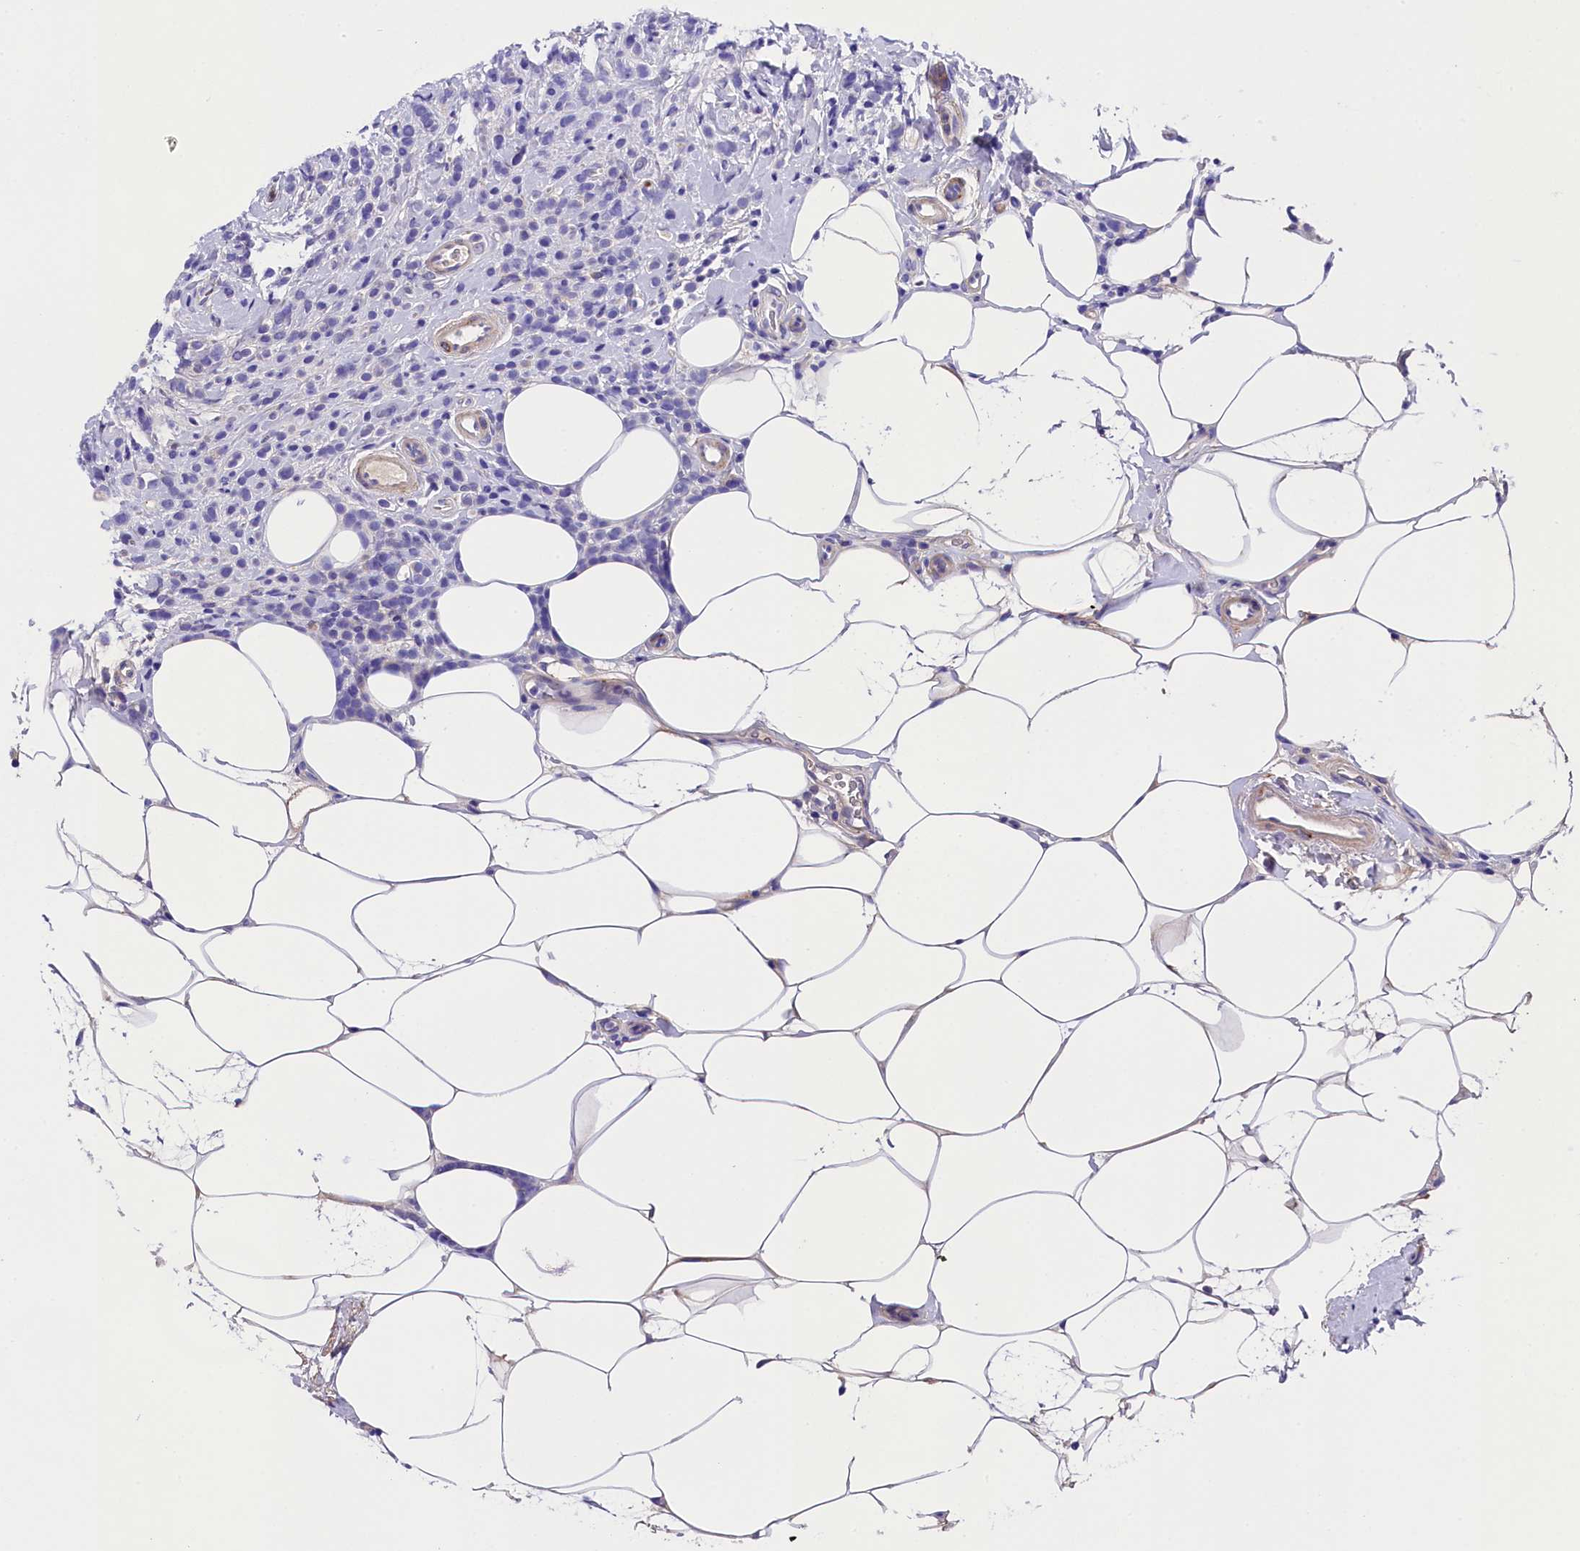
{"staining": {"intensity": "negative", "quantity": "none", "location": "none"}, "tissue": "breast cancer", "cell_type": "Tumor cells", "image_type": "cancer", "snomed": [{"axis": "morphology", "description": "Lobular carcinoma"}, {"axis": "topography", "description": "Breast"}], "caption": "Immunohistochemistry image of neoplastic tissue: lobular carcinoma (breast) stained with DAB (3,3'-diaminobenzidine) shows no significant protein positivity in tumor cells. (Stains: DAB (3,3'-diaminobenzidine) immunohistochemistry with hematoxylin counter stain, Microscopy: brightfield microscopy at high magnification).", "gene": "SOD3", "patient": {"sex": "female", "age": 58}}